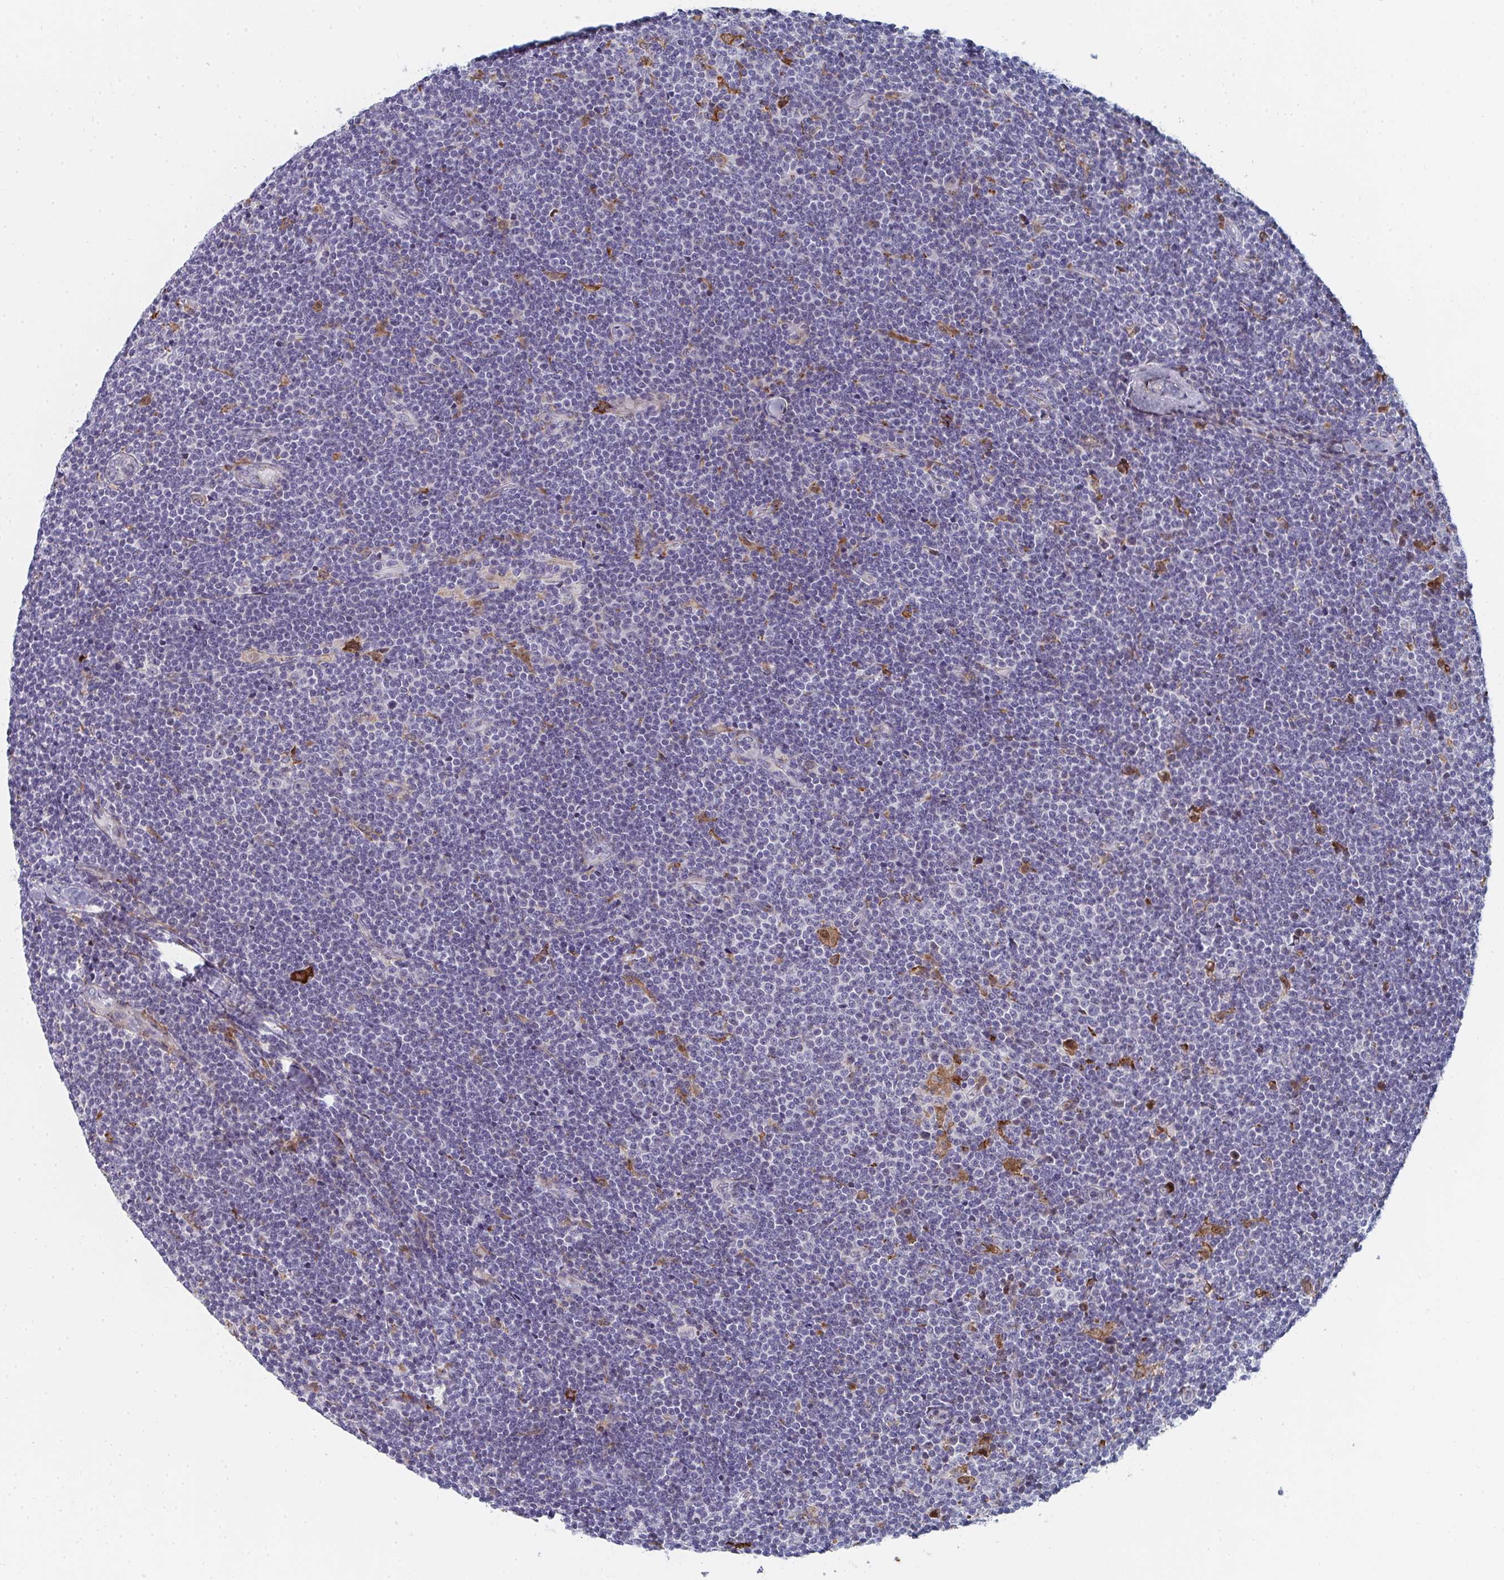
{"staining": {"intensity": "negative", "quantity": "none", "location": "none"}, "tissue": "lymphoma", "cell_type": "Tumor cells", "image_type": "cancer", "snomed": [{"axis": "morphology", "description": "Malignant lymphoma, non-Hodgkin's type, Low grade"}, {"axis": "topography", "description": "Lymph node"}], "caption": "This micrograph is of lymphoma stained with IHC to label a protein in brown with the nuclei are counter-stained blue. There is no expression in tumor cells.", "gene": "PSMG1", "patient": {"sex": "male", "age": 48}}